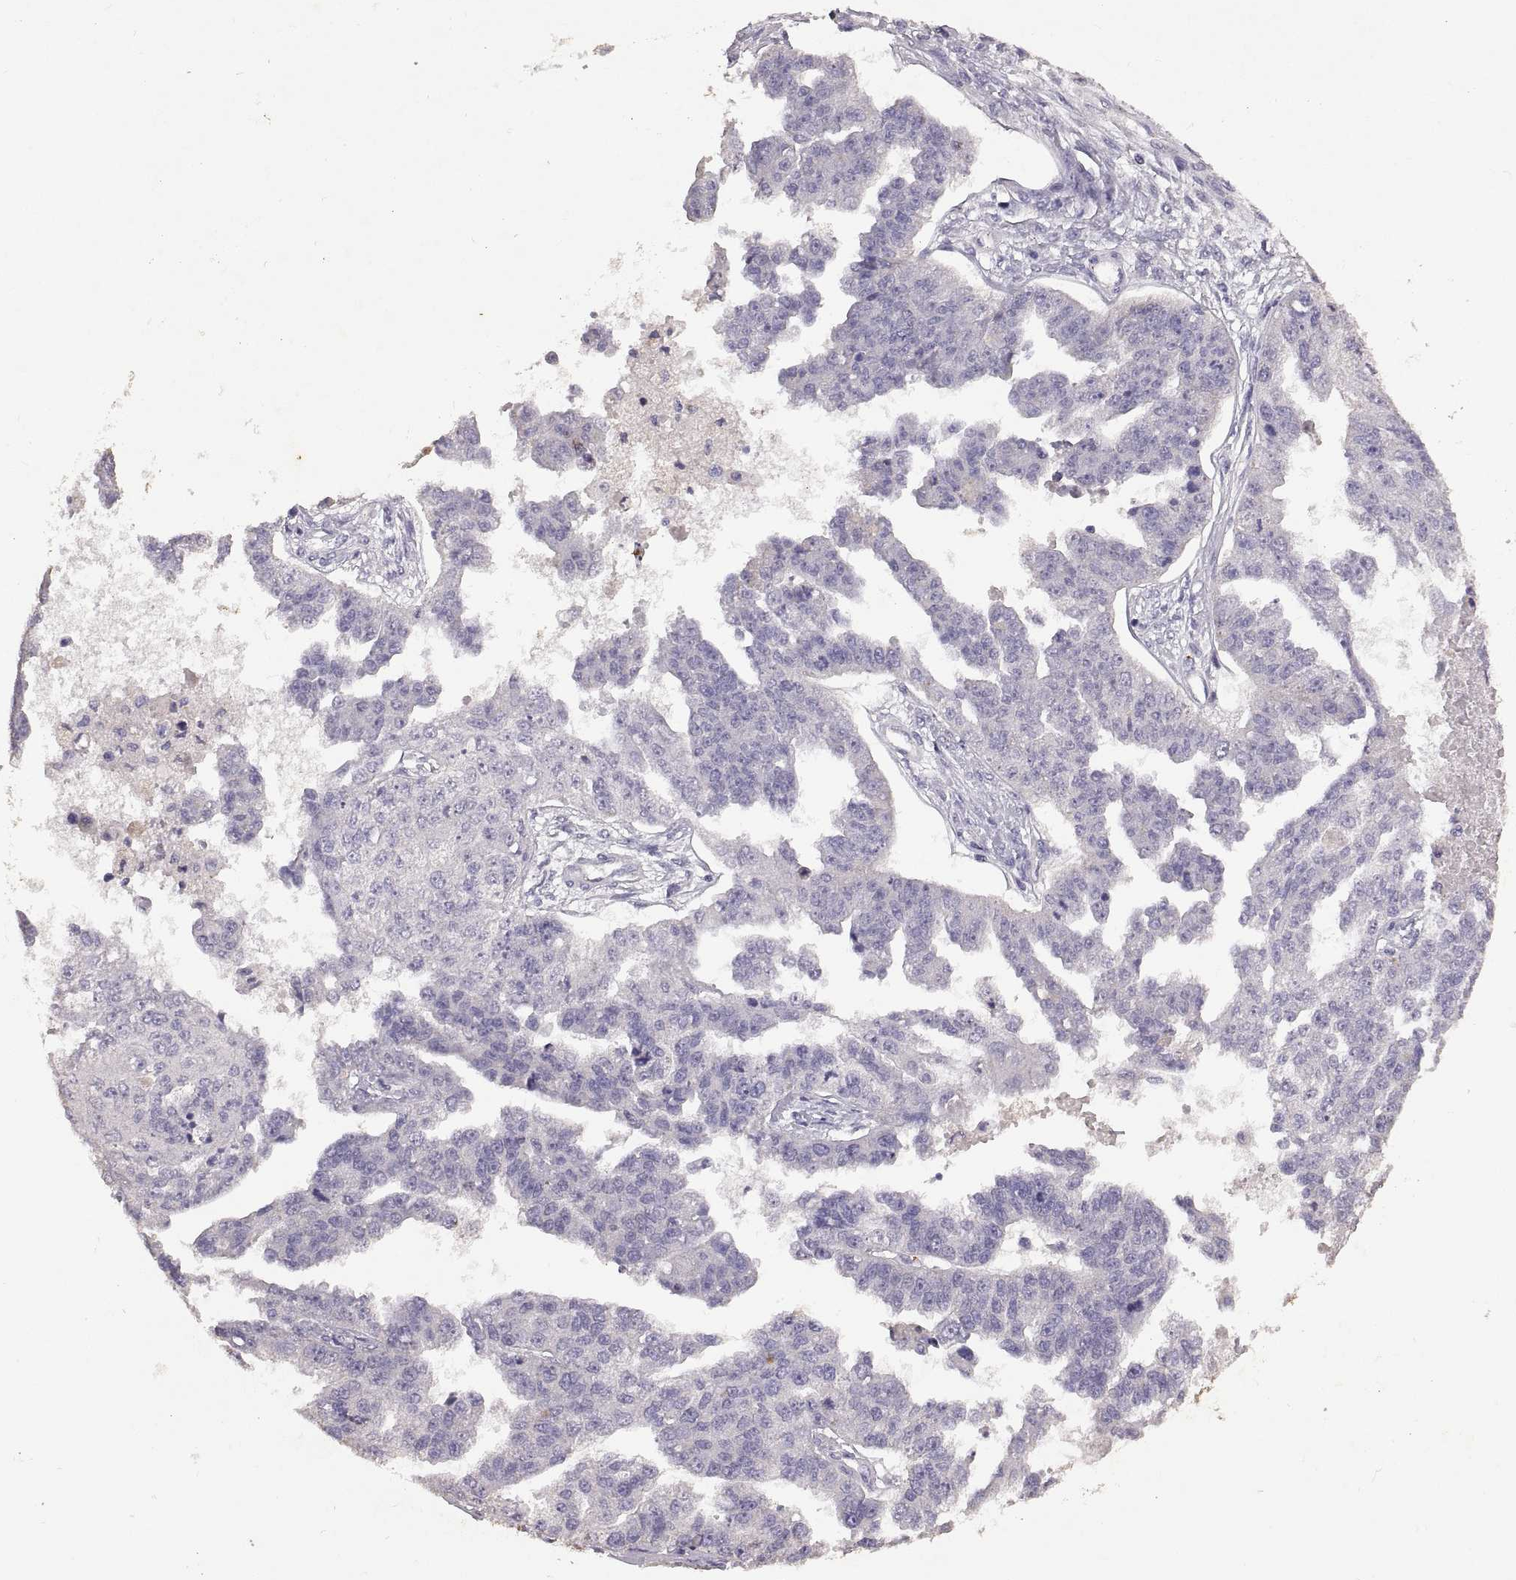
{"staining": {"intensity": "negative", "quantity": "none", "location": "none"}, "tissue": "ovarian cancer", "cell_type": "Tumor cells", "image_type": "cancer", "snomed": [{"axis": "morphology", "description": "Cystadenocarcinoma, serous, NOS"}, {"axis": "topography", "description": "Ovary"}], "caption": "The immunohistochemistry histopathology image has no significant positivity in tumor cells of ovarian cancer tissue. The staining was performed using DAB (3,3'-diaminobenzidine) to visualize the protein expression in brown, while the nuclei were stained in blue with hematoxylin (Magnification: 20x).", "gene": "DEFB136", "patient": {"sex": "female", "age": 58}}